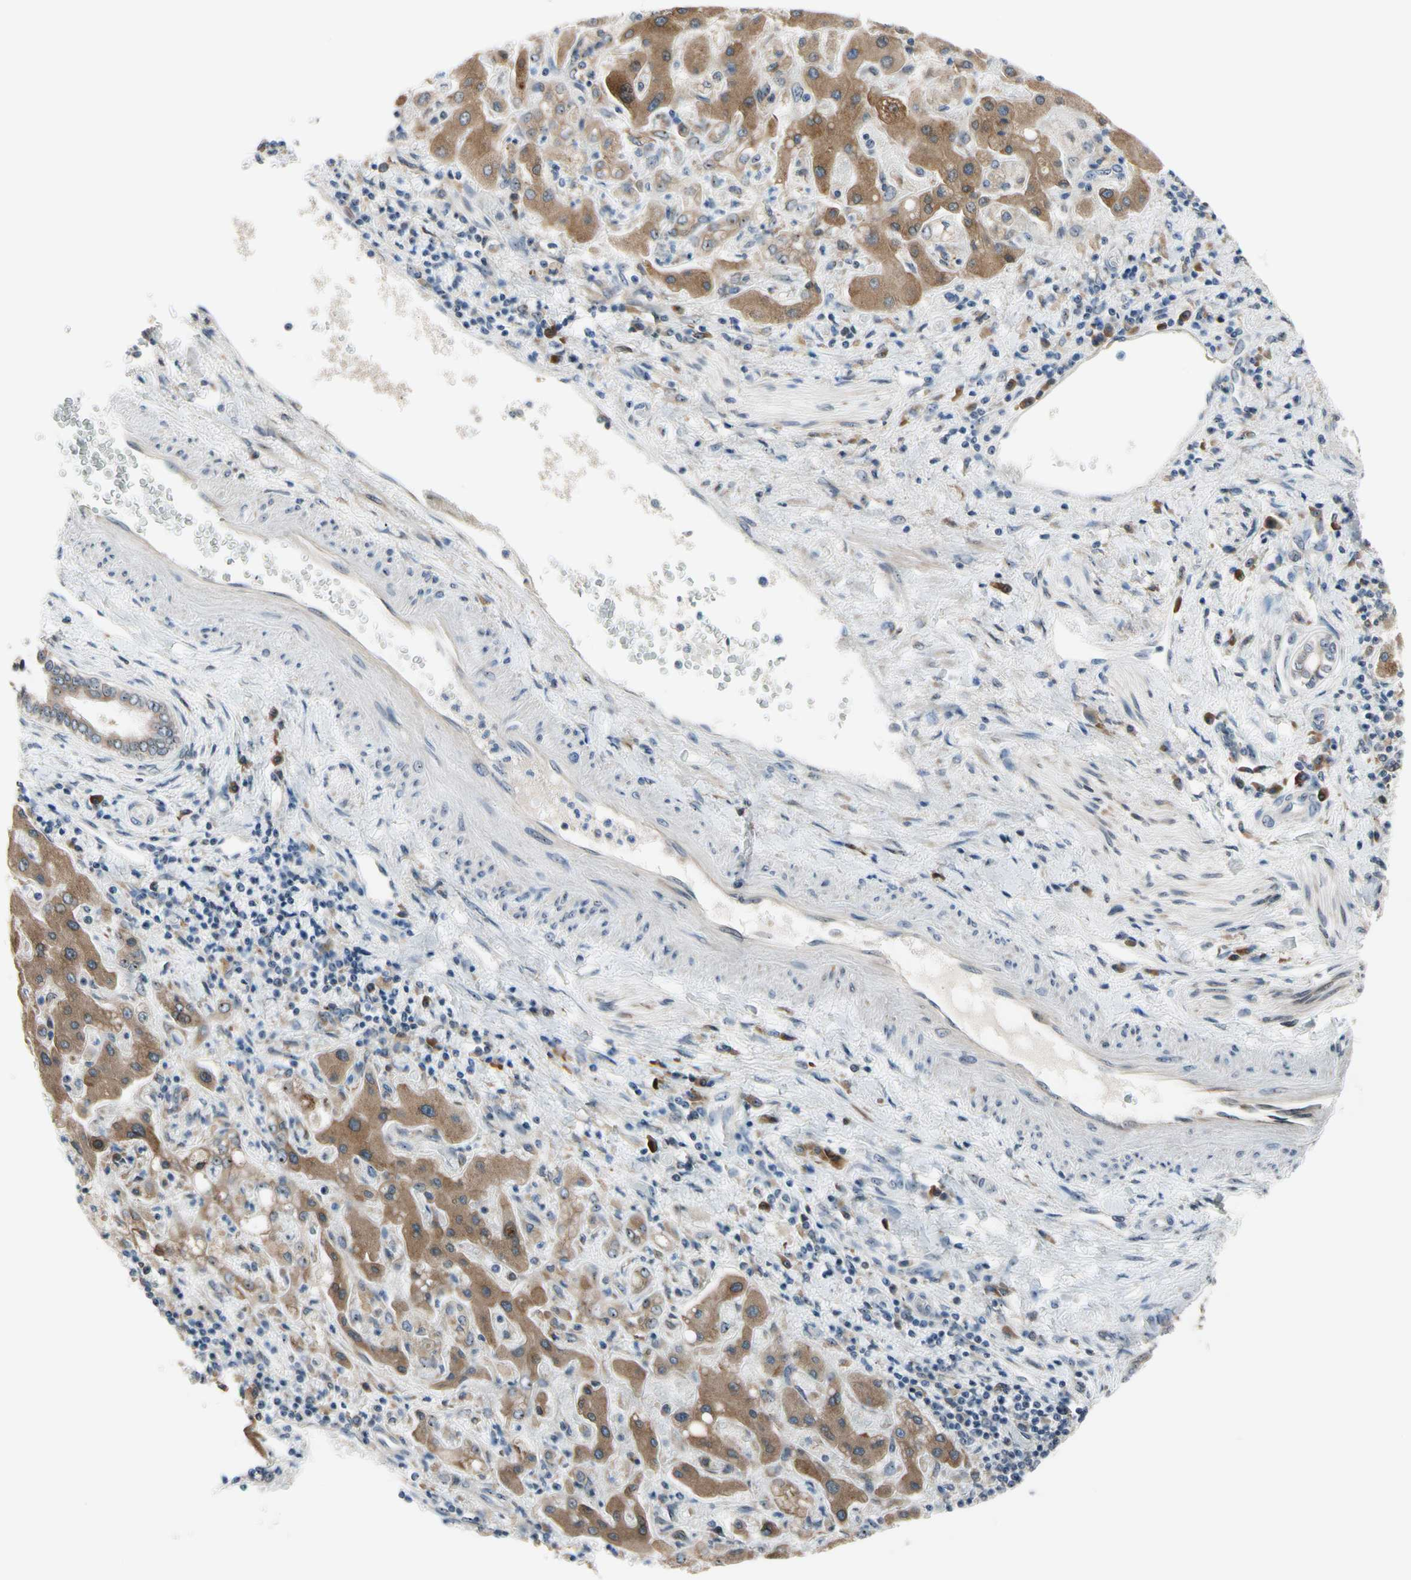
{"staining": {"intensity": "moderate", "quantity": ">75%", "location": "cytoplasmic/membranous"}, "tissue": "liver cancer", "cell_type": "Tumor cells", "image_type": "cancer", "snomed": [{"axis": "morphology", "description": "Cholangiocarcinoma"}, {"axis": "topography", "description": "Liver"}], "caption": "Immunohistochemical staining of liver cancer (cholangiocarcinoma) reveals medium levels of moderate cytoplasmic/membranous positivity in about >75% of tumor cells. Nuclei are stained in blue.", "gene": "TMED7", "patient": {"sex": "male", "age": 50}}